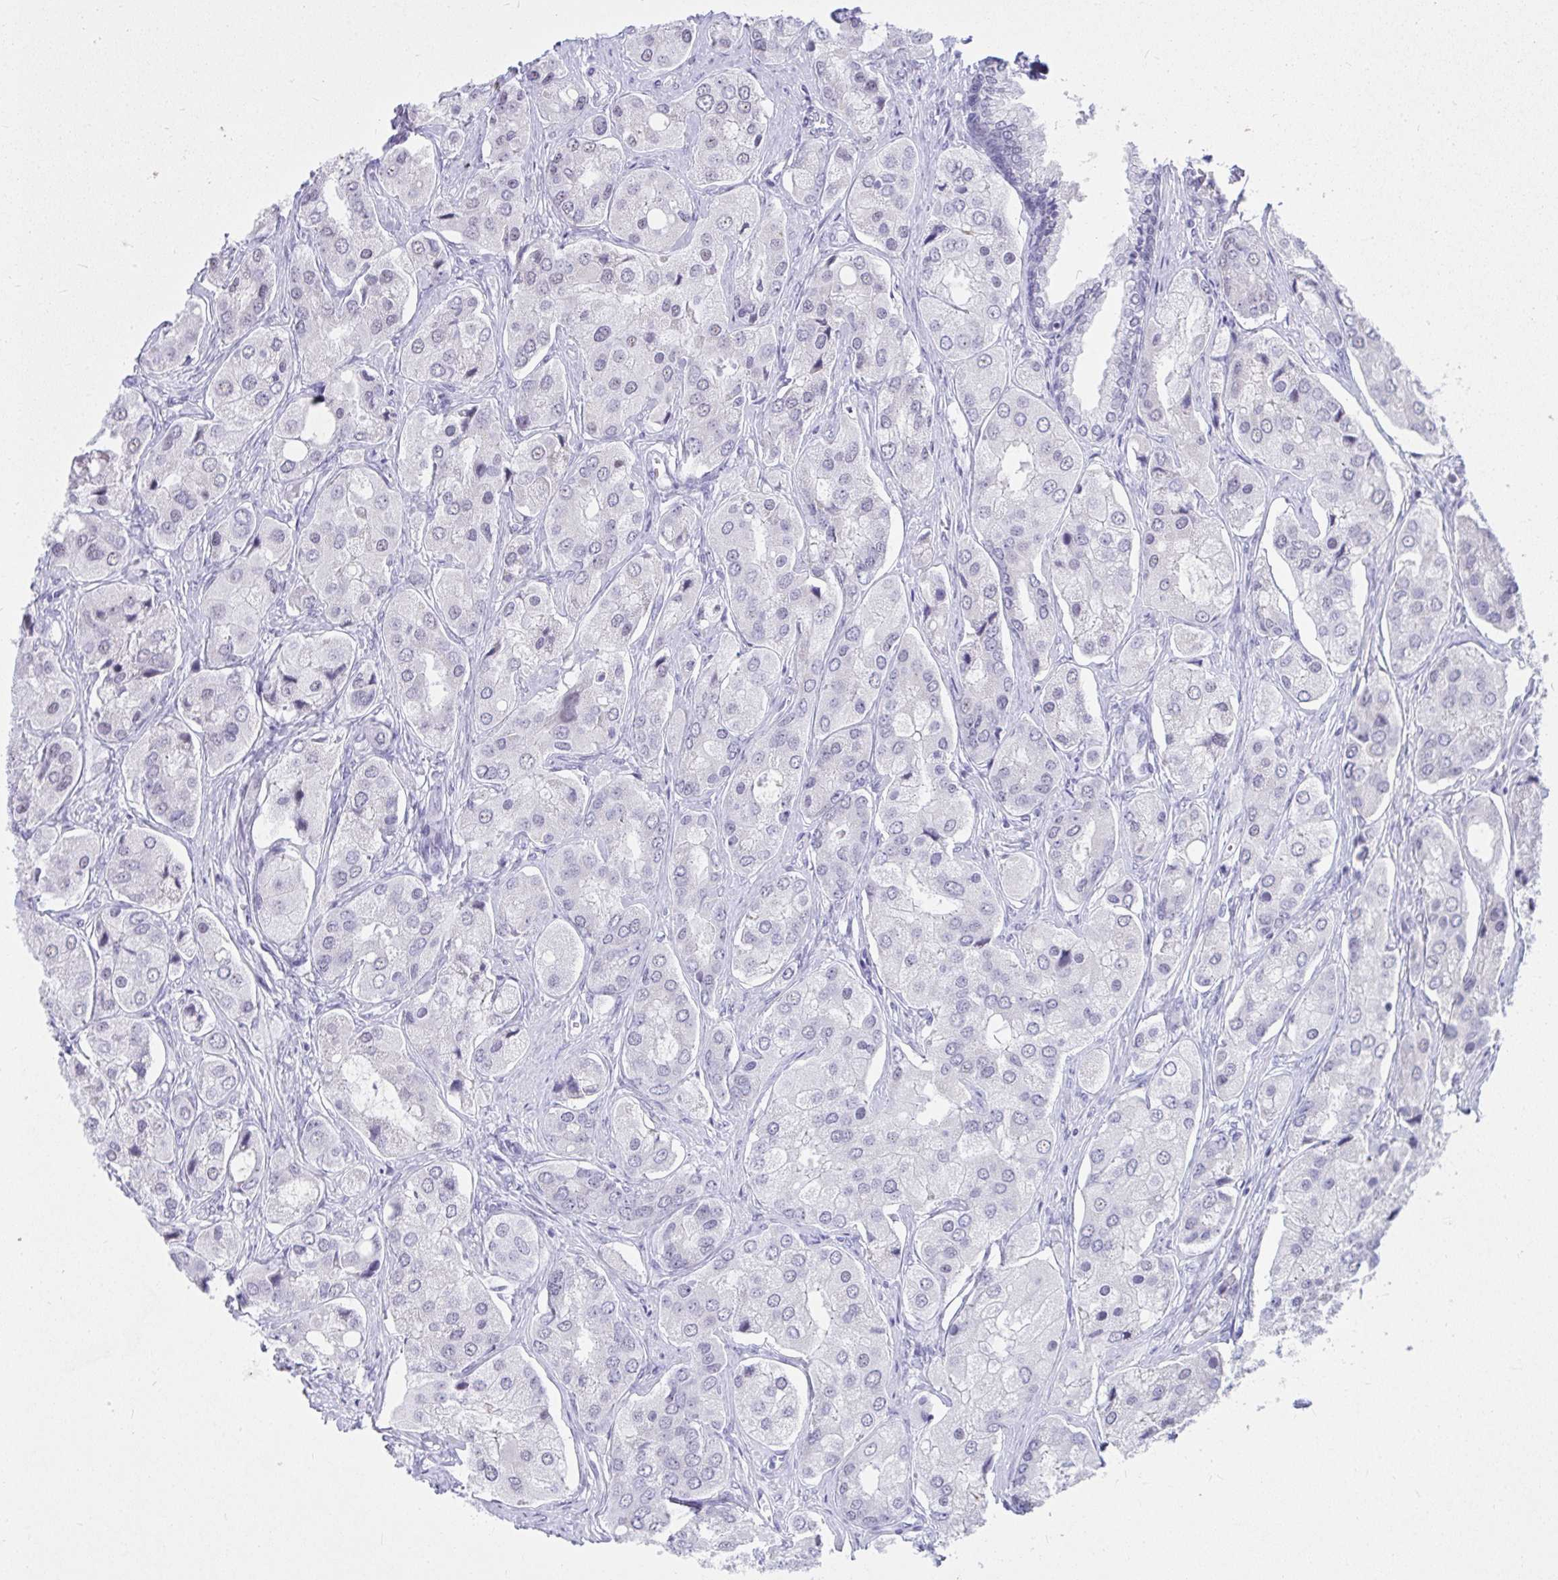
{"staining": {"intensity": "negative", "quantity": "none", "location": "none"}, "tissue": "prostate cancer", "cell_type": "Tumor cells", "image_type": "cancer", "snomed": [{"axis": "morphology", "description": "Adenocarcinoma, Low grade"}, {"axis": "topography", "description": "Prostate"}], "caption": "The micrograph displays no significant staining in tumor cells of prostate cancer. The staining is performed using DAB brown chromogen with nuclei counter-stained in using hematoxylin.", "gene": "OR5F1", "patient": {"sex": "male", "age": 69}}